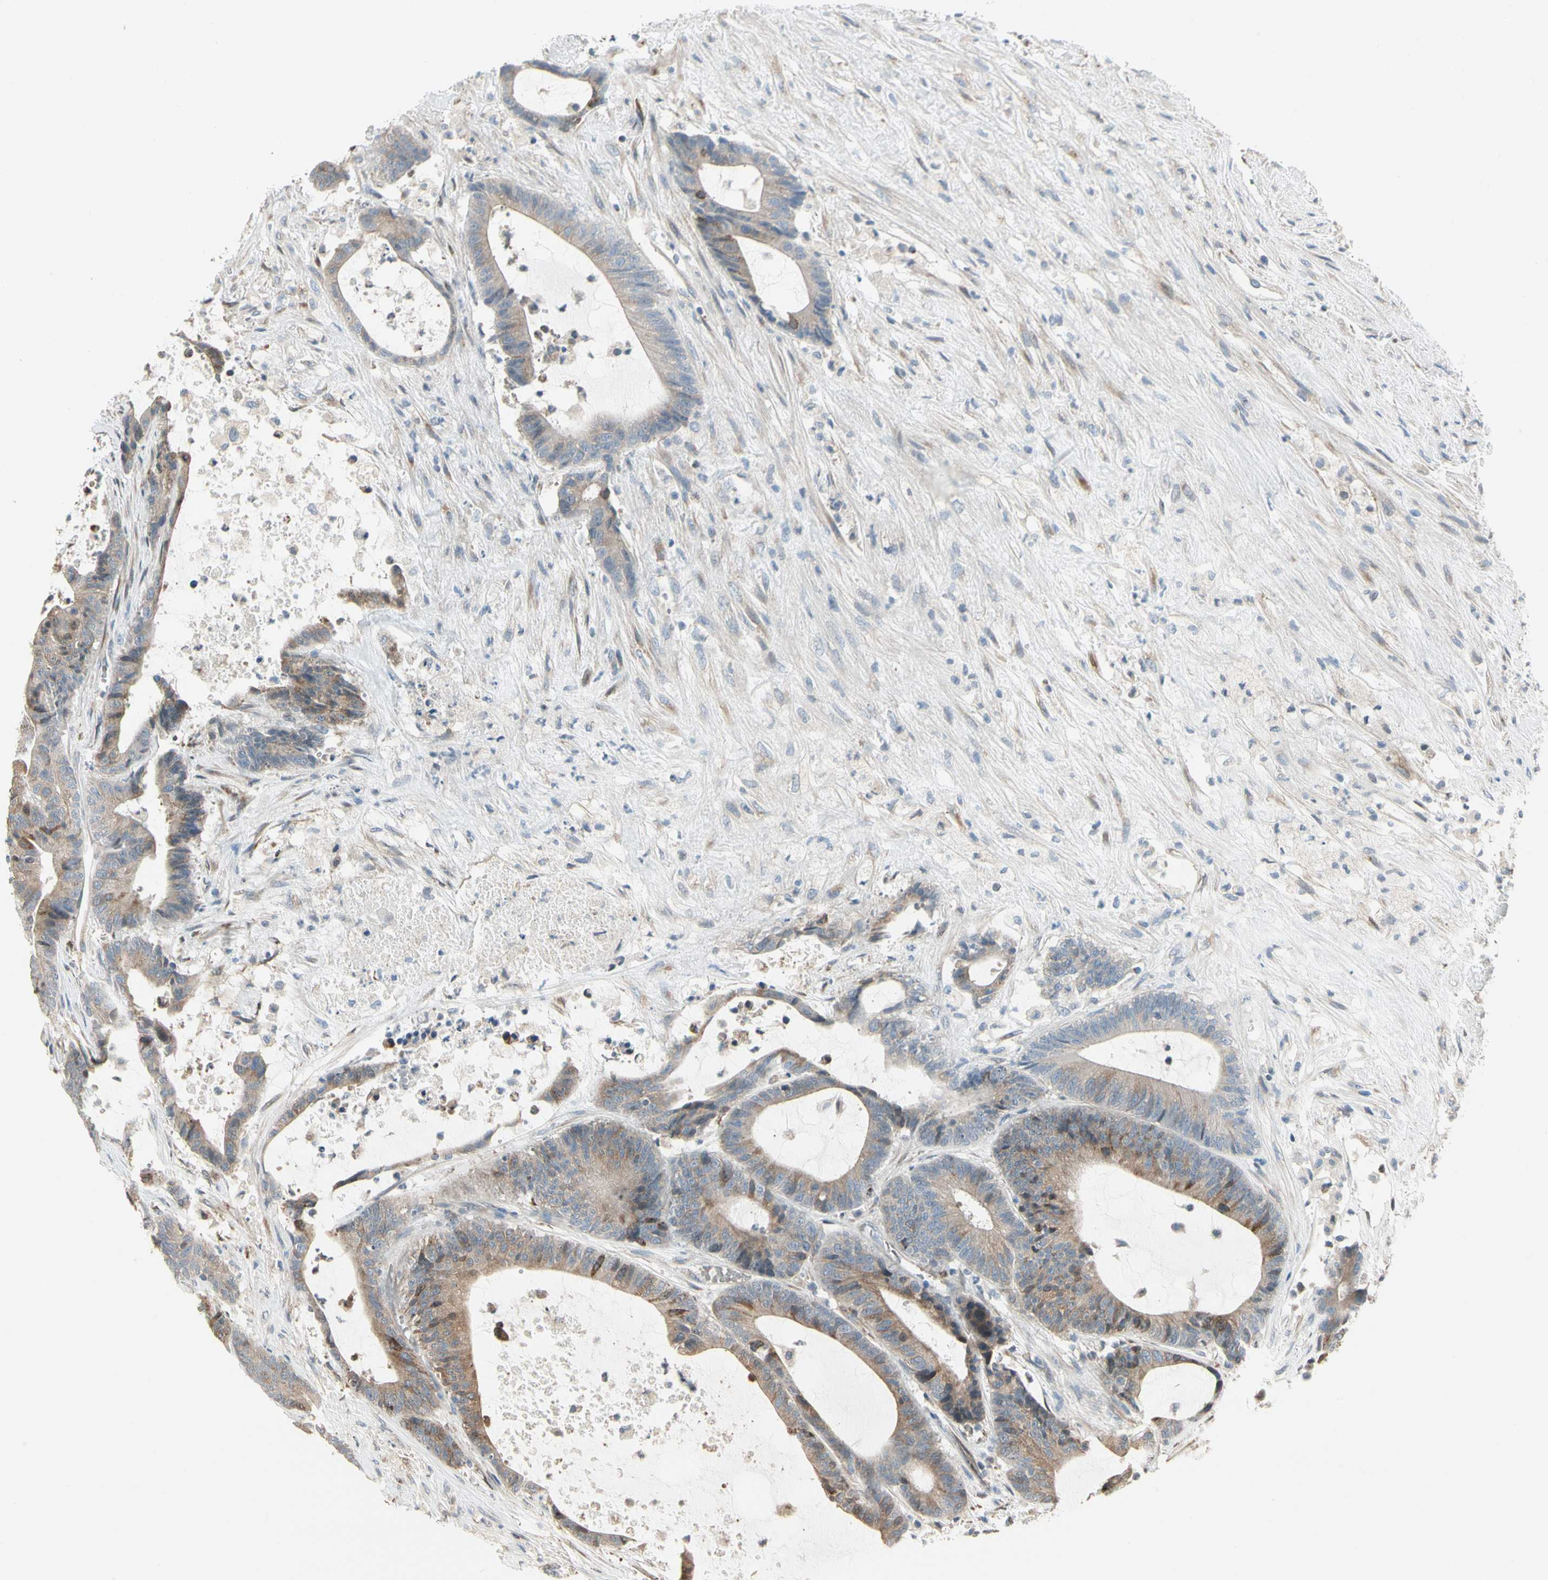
{"staining": {"intensity": "weak", "quantity": ">75%", "location": "cytoplasmic/membranous"}, "tissue": "colorectal cancer", "cell_type": "Tumor cells", "image_type": "cancer", "snomed": [{"axis": "morphology", "description": "Adenocarcinoma, NOS"}, {"axis": "topography", "description": "Colon"}], "caption": "A low amount of weak cytoplasmic/membranous positivity is seen in approximately >75% of tumor cells in adenocarcinoma (colorectal) tissue. (Stains: DAB (3,3'-diaminobenzidine) in brown, nuclei in blue, Microscopy: brightfield microscopy at high magnification).", "gene": "NUCB2", "patient": {"sex": "female", "age": 84}}